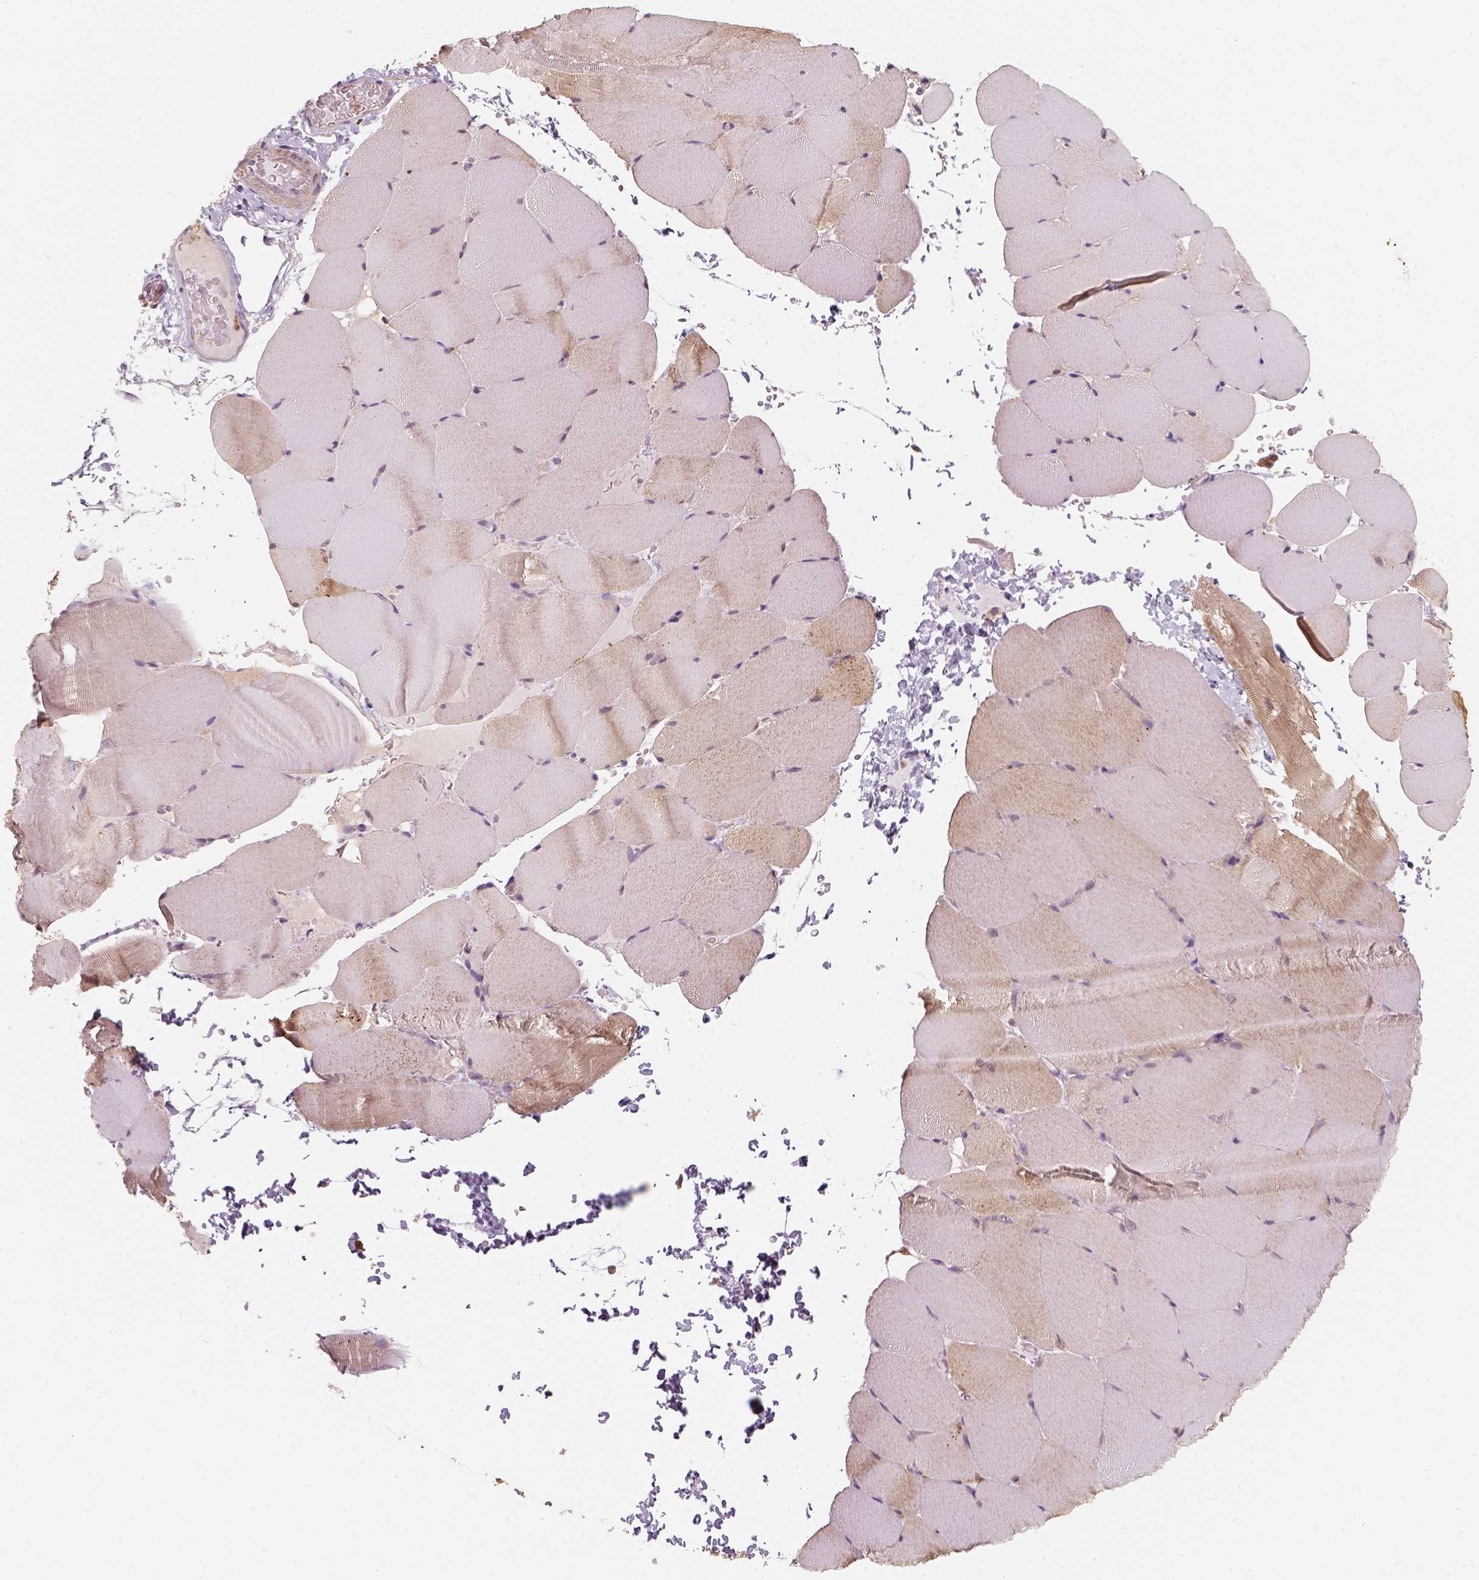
{"staining": {"intensity": "moderate", "quantity": "25%-75%", "location": "cytoplasmic/membranous"}, "tissue": "skeletal muscle", "cell_type": "Myocytes", "image_type": "normal", "snomed": [{"axis": "morphology", "description": "Normal tissue, NOS"}, {"axis": "topography", "description": "Skeletal muscle"}], "caption": "Approximately 25%-75% of myocytes in normal human skeletal muscle reveal moderate cytoplasmic/membranous protein staining as visualized by brown immunohistochemical staining.", "gene": "SQSTM1", "patient": {"sex": "female", "age": 37}}